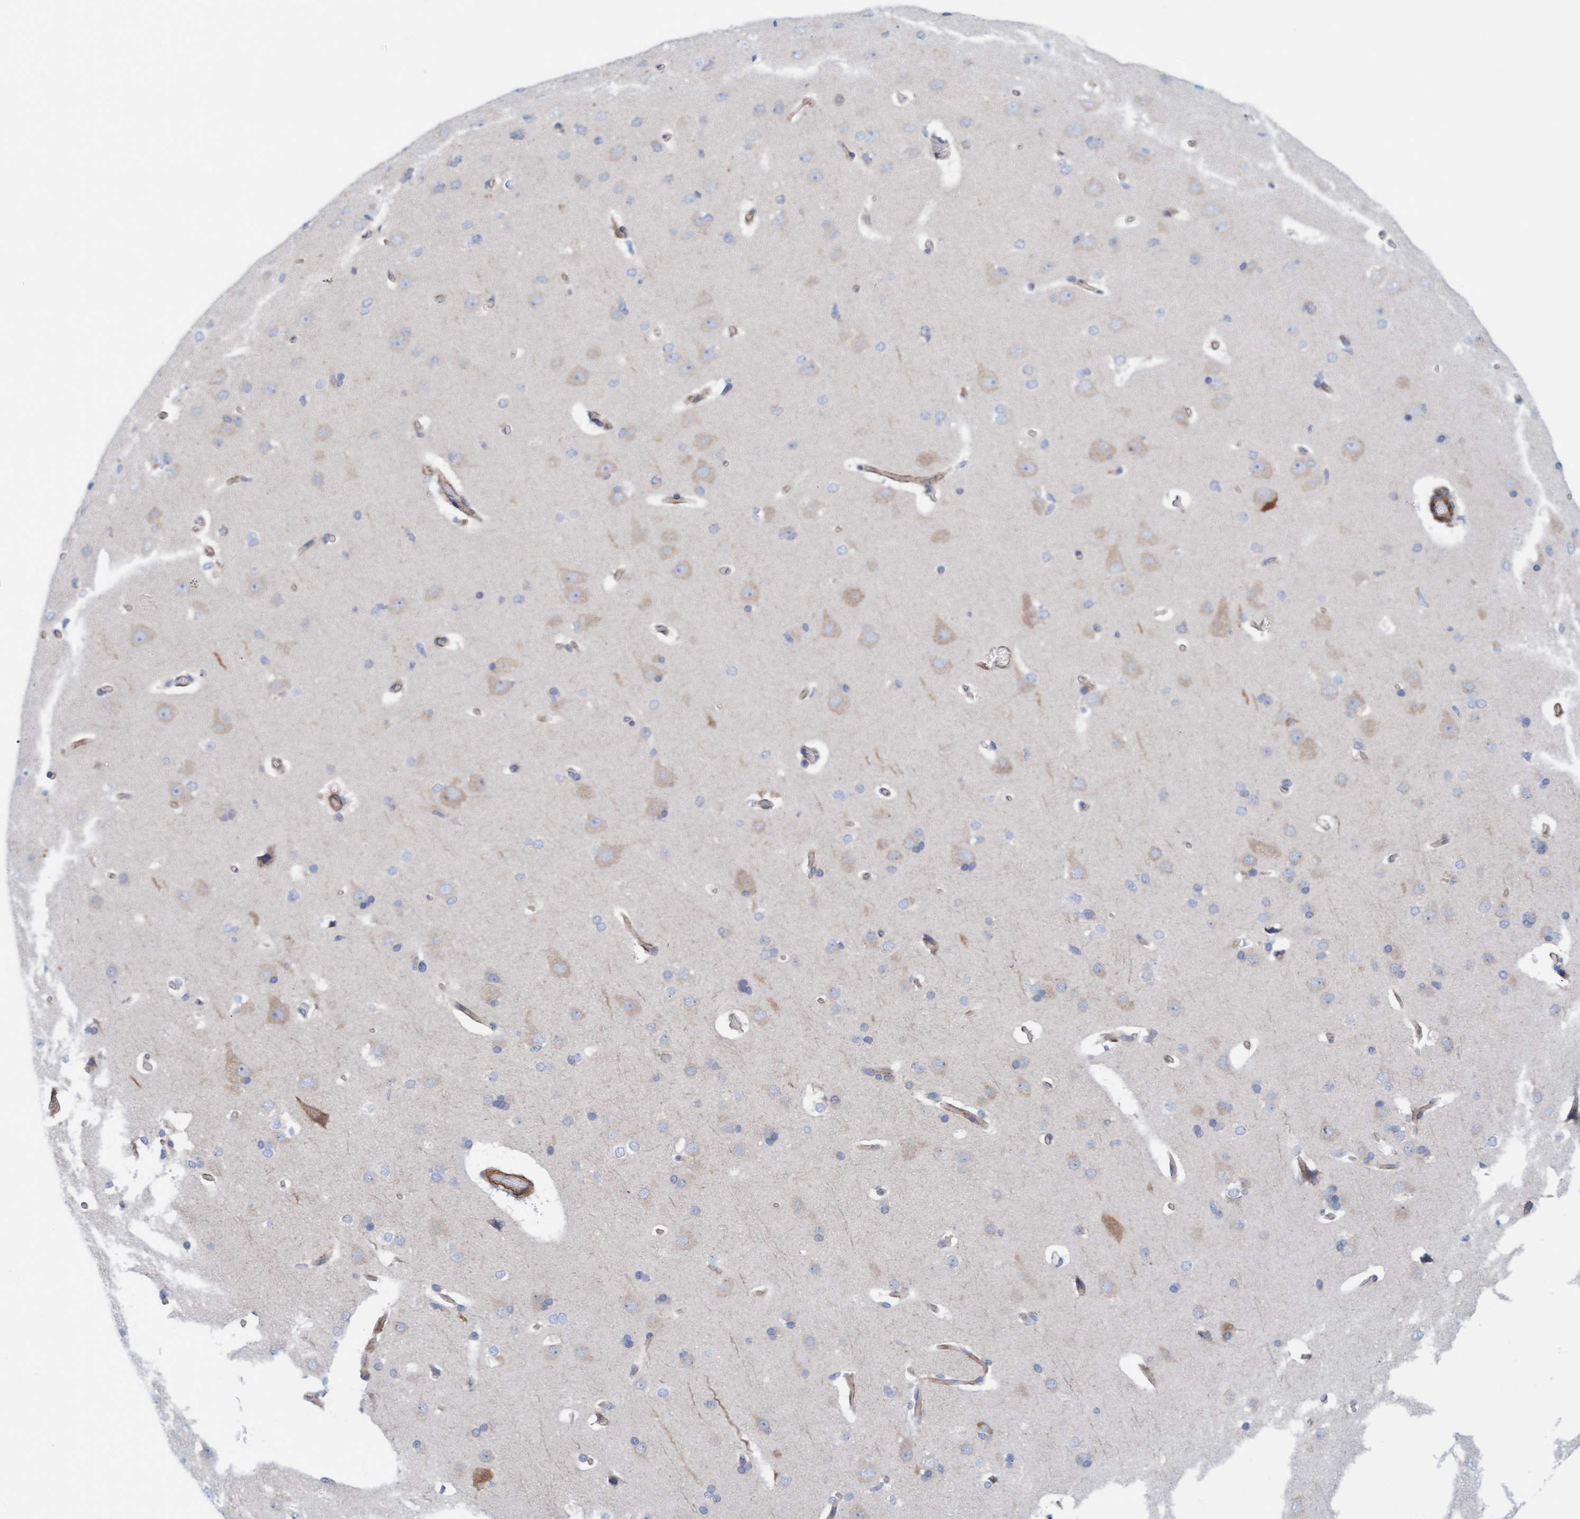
{"staining": {"intensity": "moderate", "quantity": "25%-75%", "location": "cytoplasmic/membranous"}, "tissue": "cerebral cortex", "cell_type": "Endothelial cells", "image_type": "normal", "snomed": [{"axis": "morphology", "description": "Normal tissue, NOS"}, {"axis": "topography", "description": "Cerebral cortex"}], "caption": "Immunohistochemistry (IHC) of normal cerebral cortex reveals medium levels of moderate cytoplasmic/membranous staining in about 25%-75% of endothelial cells. The staining is performed using DAB brown chromogen to label protein expression. The nuclei are counter-stained blue using hematoxylin.", "gene": "CDK5RAP3", "patient": {"sex": "male", "age": 62}}